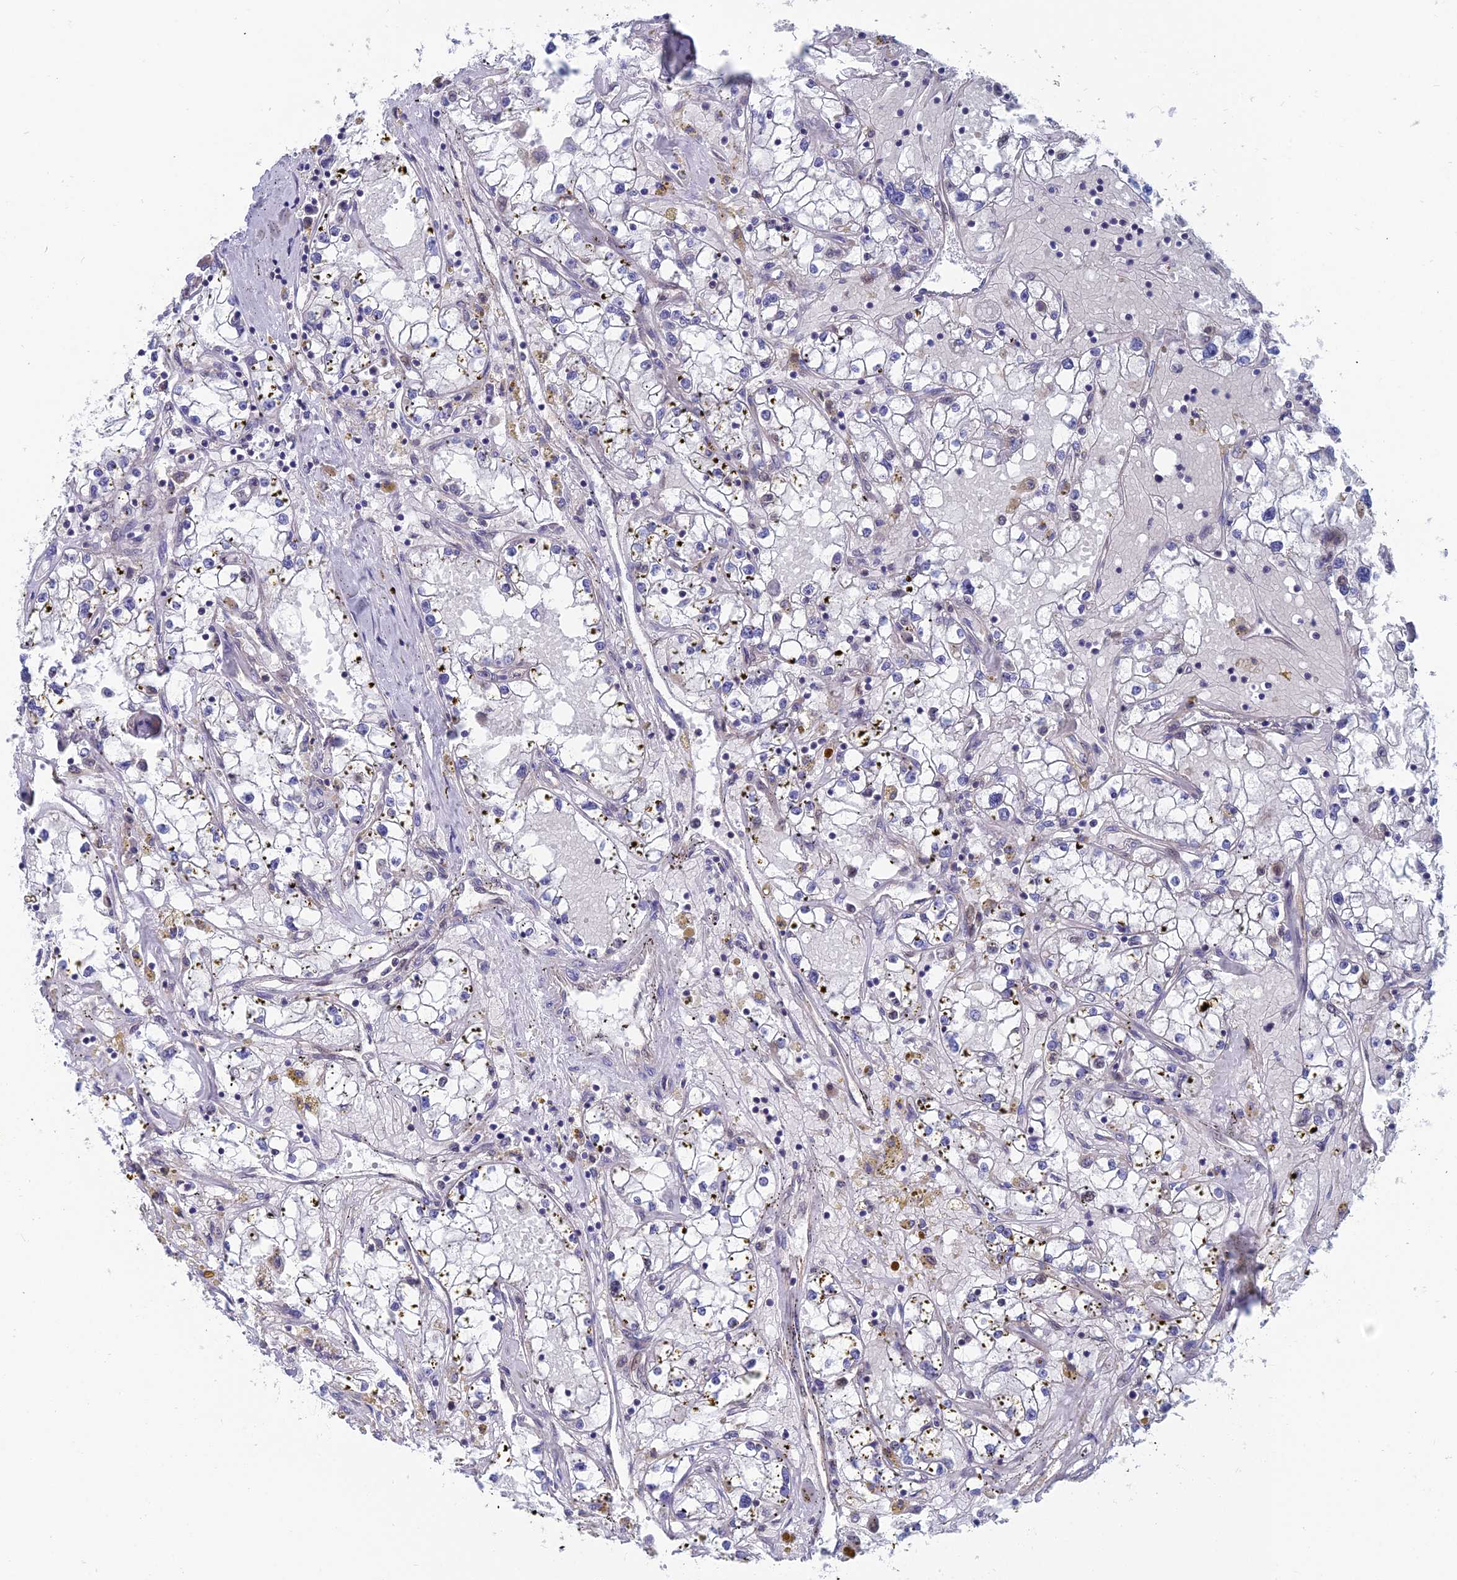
{"staining": {"intensity": "negative", "quantity": "none", "location": "none"}, "tissue": "renal cancer", "cell_type": "Tumor cells", "image_type": "cancer", "snomed": [{"axis": "morphology", "description": "Adenocarcinoma, NOS"}, {"axis": "topography", "description": "Kidney"}], "caption": "Immunohistochemistry histopathology image of neoplastic tissue: human adenocarcinoma (renal) stained with DAB (3,3'-diaminobenzidine) displays no significant protein staining in tumor cells.", "gene": "IGBP1", "patient": {"sex": "male", "age": 56}}